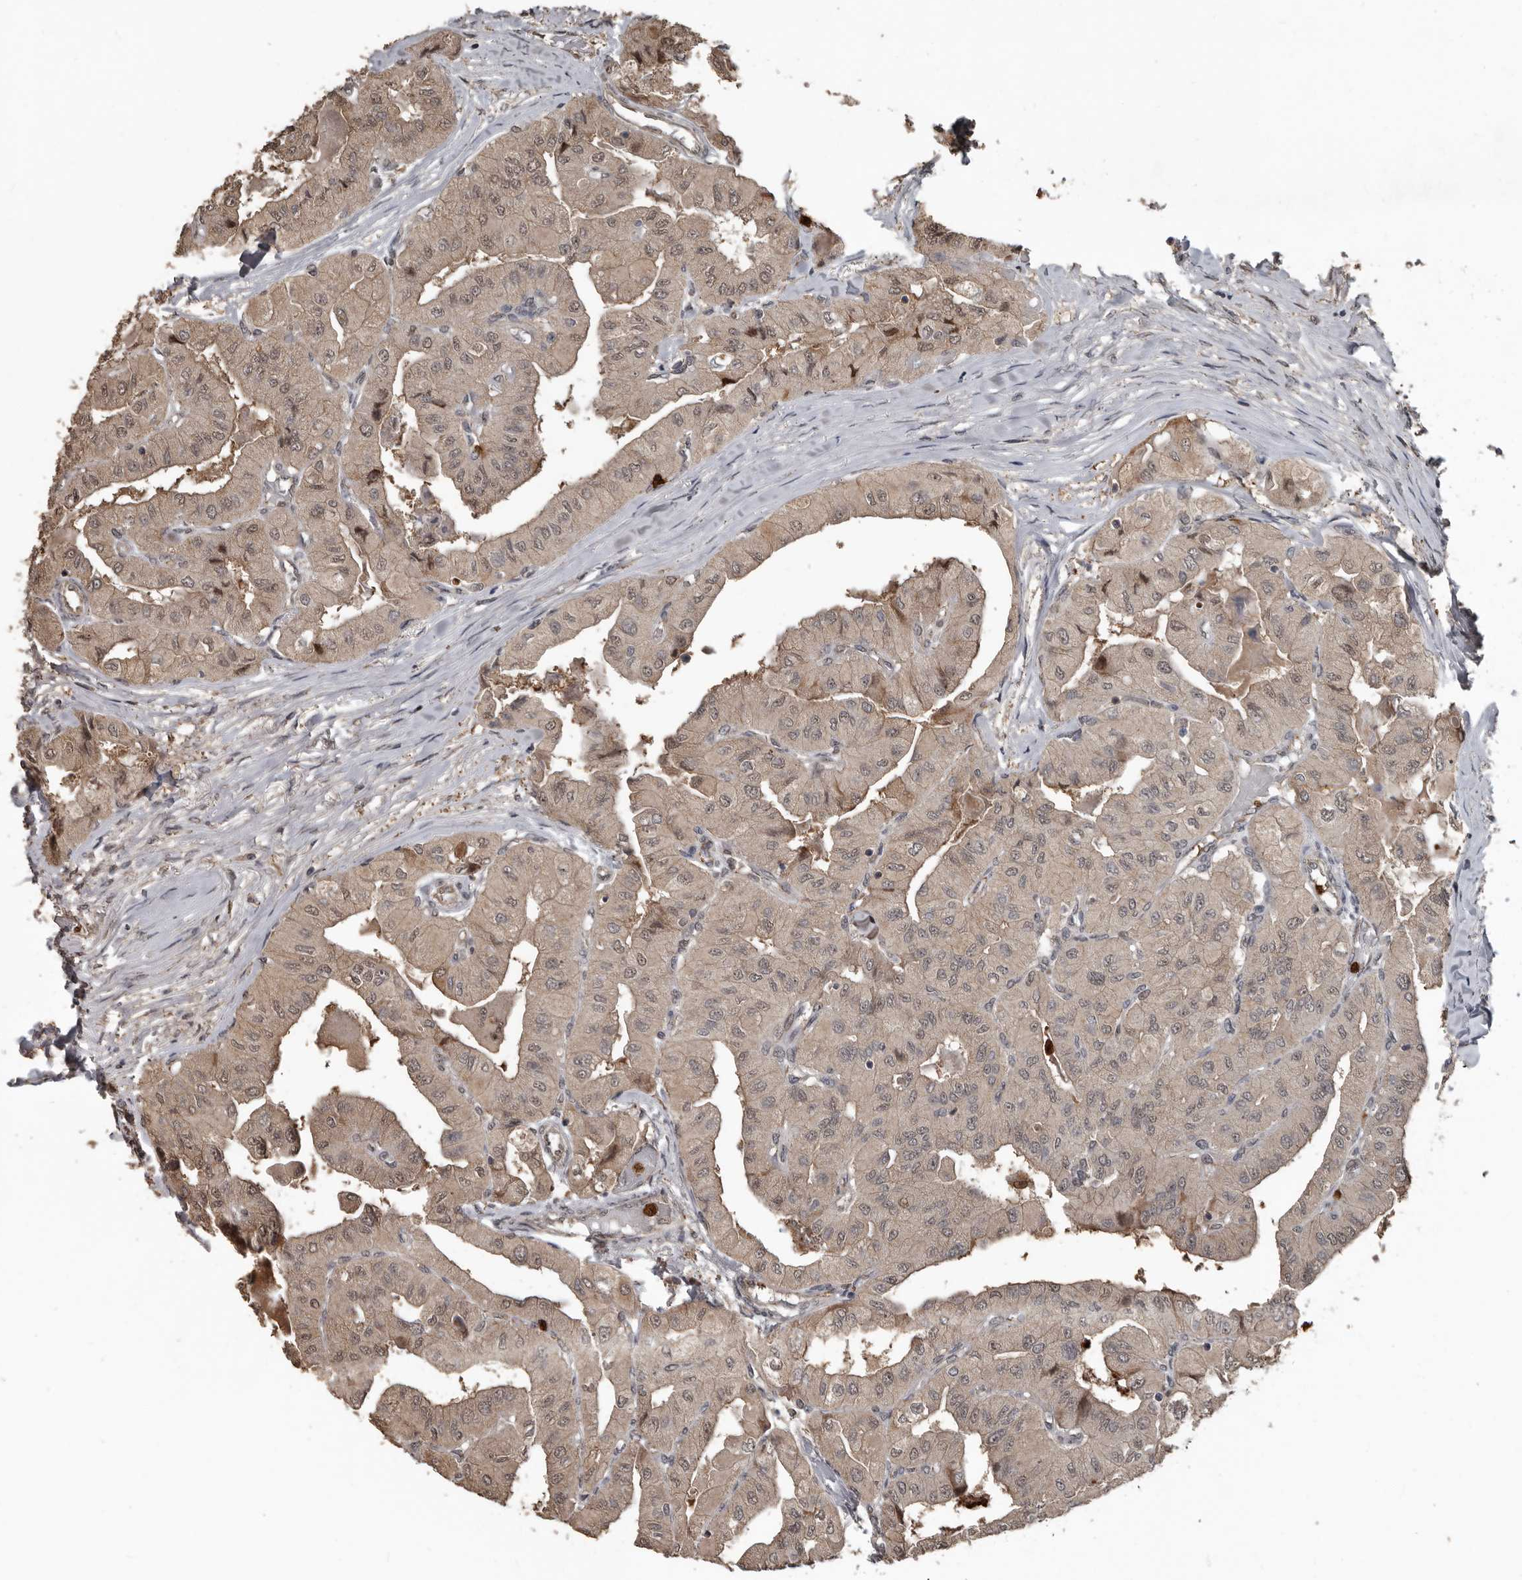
{"staining": {"intensity": "weak", "quantity": ">75%", "location": "cytoplasmic/membranous,nuclear"}, "tissue": "thyroid cancer", "cell_type": "Tumor cells", "image_type": "cancer", "snomed": [{"axis": "morphology", "description": "Papillary adenocarcinoma, NOS"}, {"axis": "topography", "description": "Thyroid gland"}], "caption": "Thyroid cancer stained for a protein (brown) exhibits weak cytoplasmic/membranous and nuclear positive staining in approximately >75% of tumor cells.", "gene": "FSBP", "patient": {"sex": "female", "age": 59}}